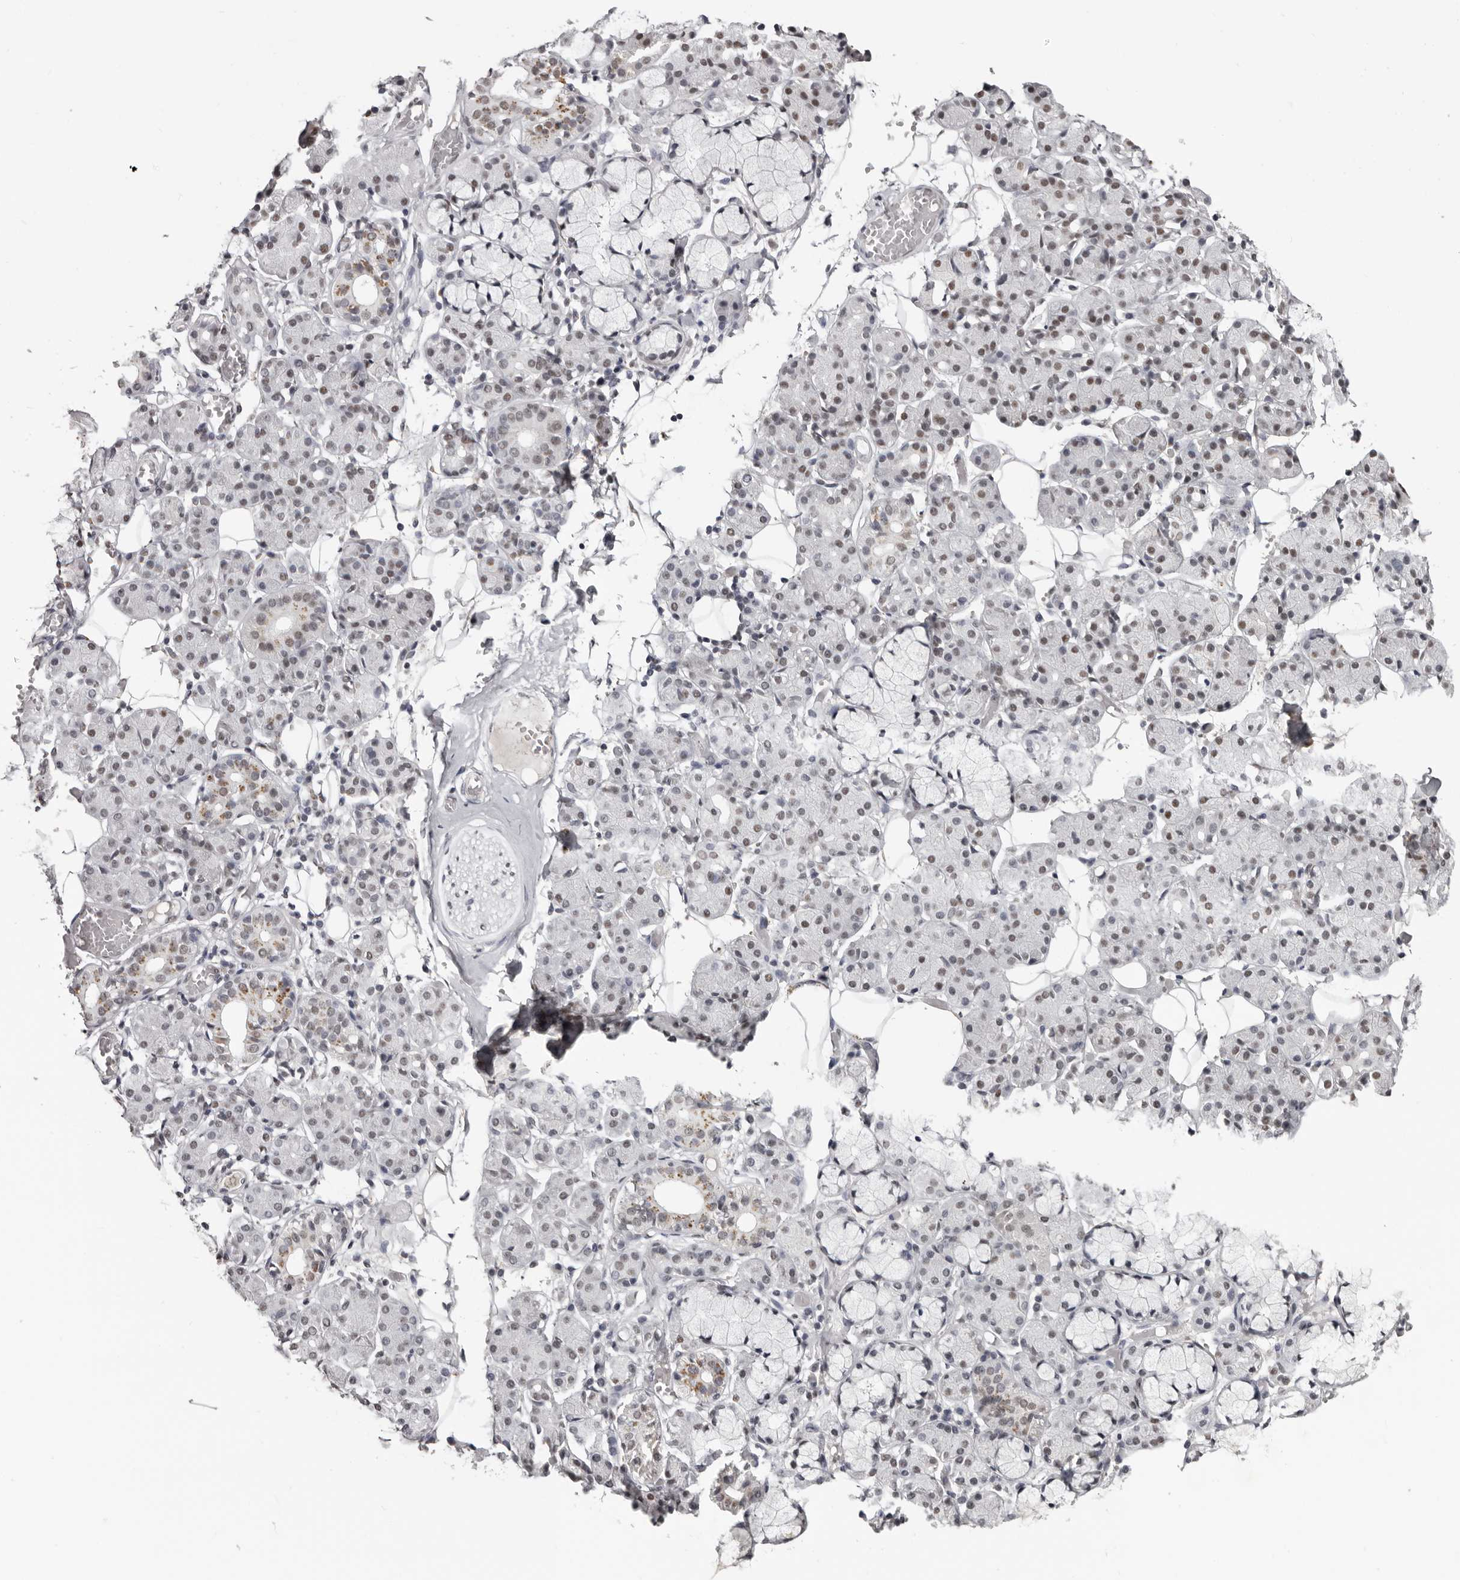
{"staining": {"intensity": "weak", "quantity": "25%-75%", "location": "nuclear"}, "tissue": "salivary gland", "cell_type": "Glandular cells", "image_type": "normal", "snomed": [{"axis": "morphology", "description": "Normal tissue, NOS"}, {"axis": "topography", "description": "Salivary gland"}], "caption": "Protein expression analysis of benign human salivary gland reveals weak nuclear staining in about 25%-75% of glandular cells.", "gene": "SCAF4", "patient": {"sex": "male", "age": 63}}